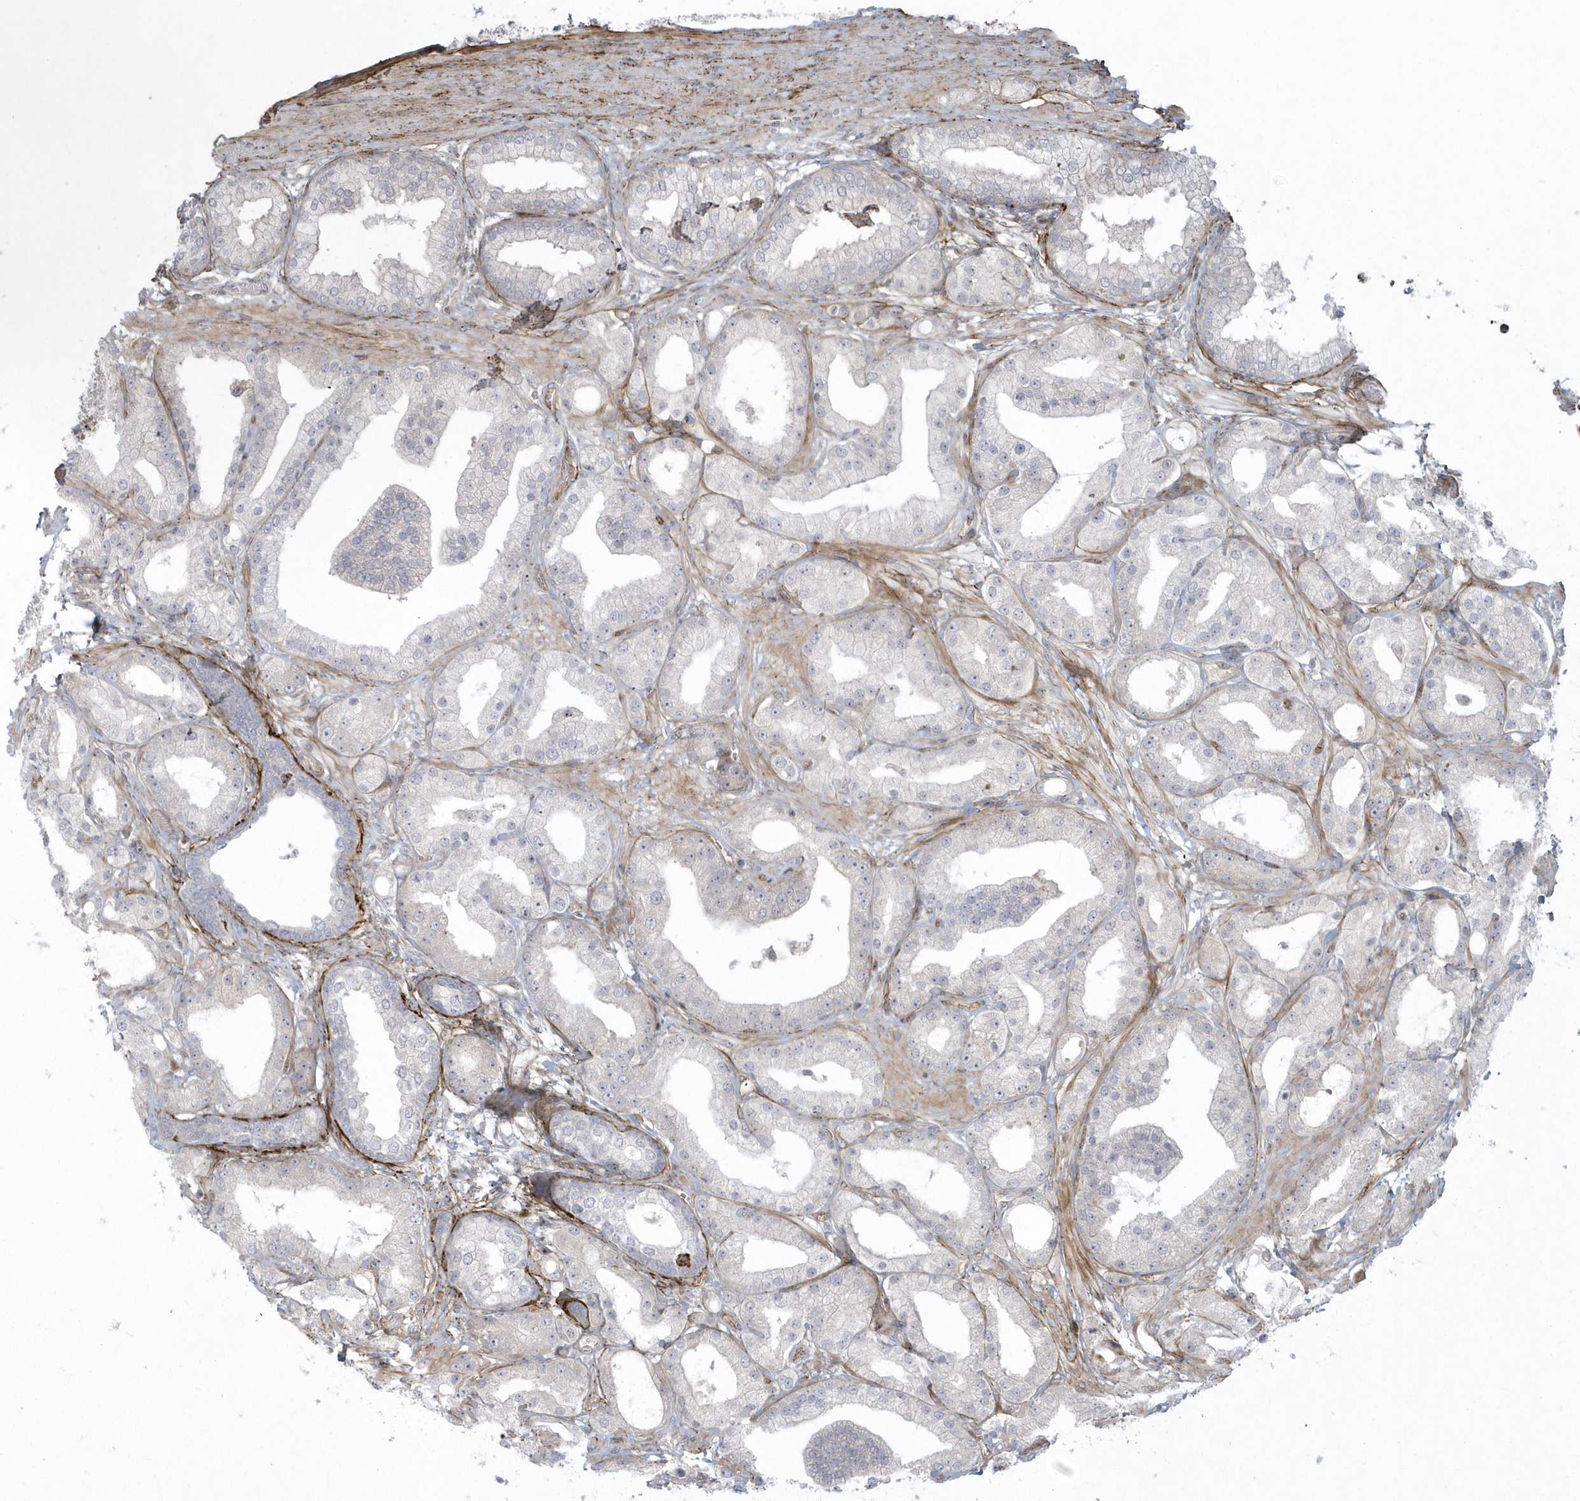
{"staining": {"intensity": "negative", "quantity": "none", "location": "none"}, "tissue": "prostate cancer", "cell_type": "Tumor cells", "image_type": "cancer", "snomed": [{"axis": "morphology", "description": "Adenocarcinoma, Low grade"}, {"axis": "topography", "description": "Prostate"}], "caption": "Tumor cells are negative for brown protein staining in prostate cancer (adenocarcinoma (low-grade)).", "gene": "MASP2", "patient": {"sex": "male", "age": 67}}